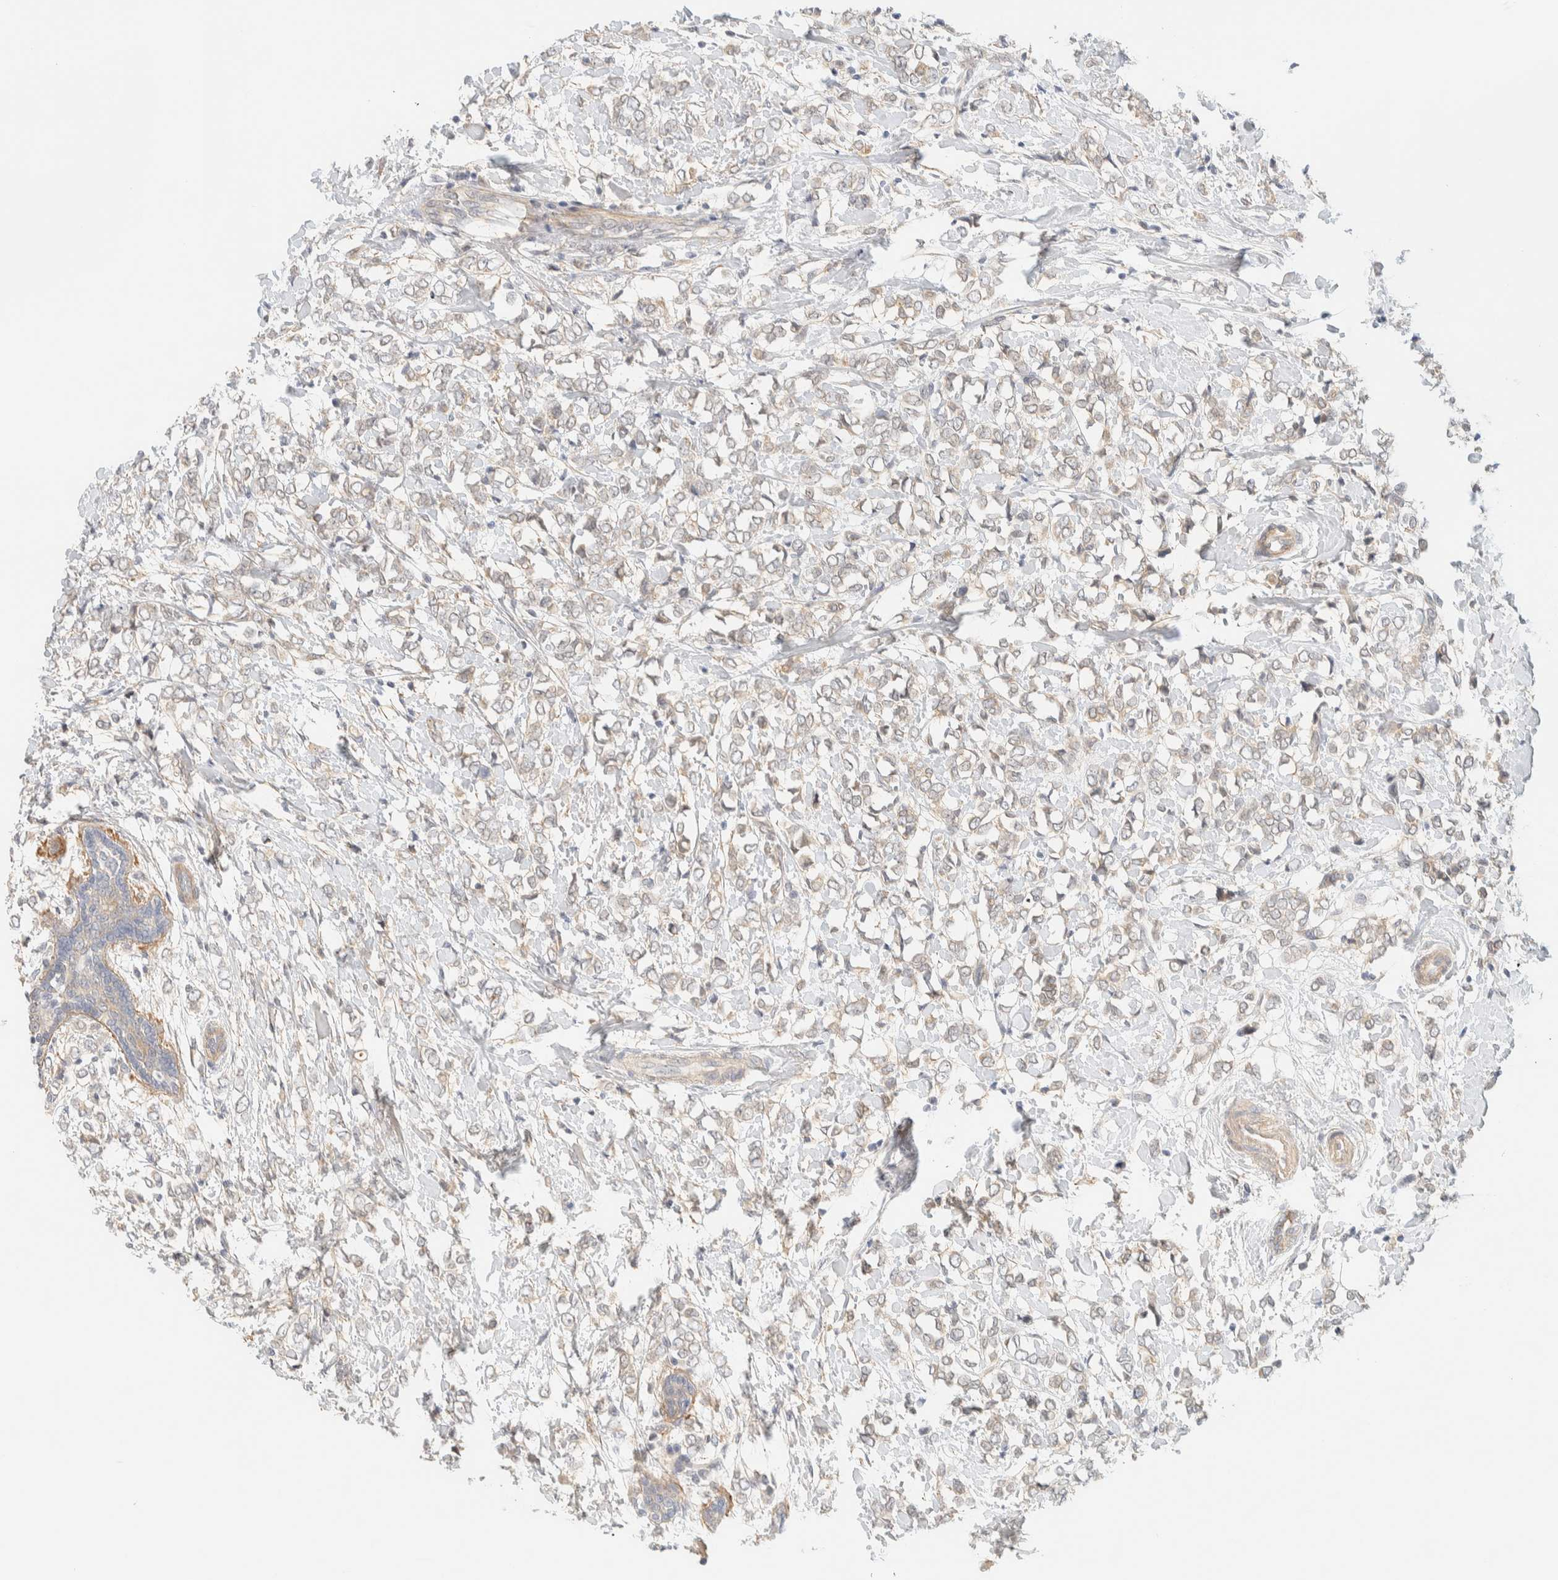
{"staining": {"intensity": "weak", "quantity": "<25%", "location": "cytoplasmic/membranous"}, "tissue": "breast cancer", "cell_type": "Tumor cells", "image_type": "cancer", "snomed": [{"axis": "morphology", "description": "Normal tissue, NOS"}, {"axis": "morphology", "description": "Lobular carcinoma"}, {"axis": "topography", "description": "Breast"}], "caption": "Immunohistochemistry (IHC) image of neoplastic tissue: human breast cancer stained with DAB demonstrates no significant protein positivity in tumor cells.", "gene": "TNK1", "patient": {"sex": "female", "age": 47}}